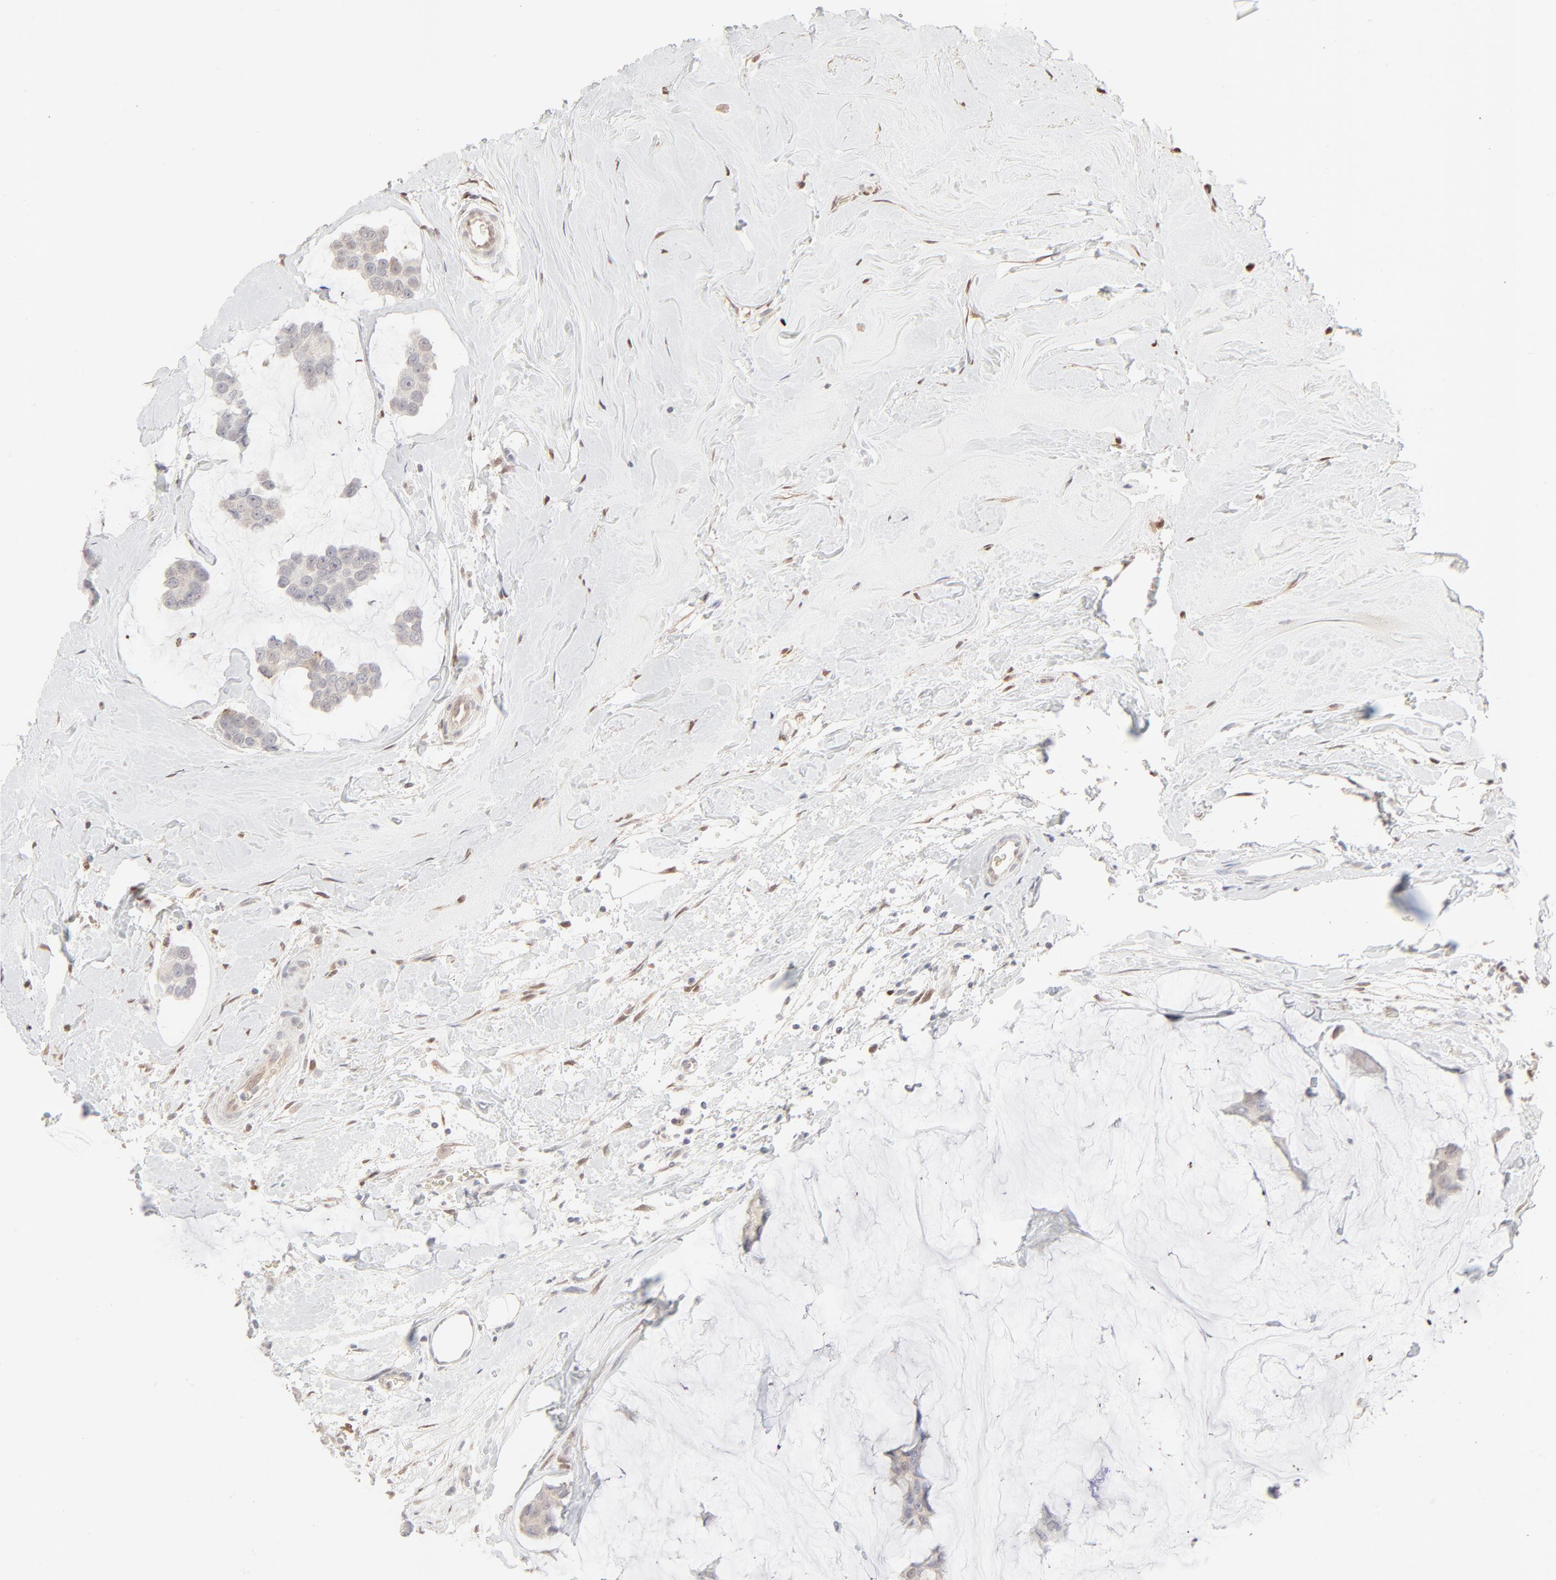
{"staining": {"intensity": "negative", "quantity": "none", "location": "none"}, "tissue": "breast cancer", "cell_type": "Tumor cells", "image_type": "cancer", "snomed": [{"axis": "morphology", "description": "Normal tissue, NOS"}, {"axis": "morphology", "description": "Duct carcinoma"}, {"axis": "topography", "description": "Breast"}], "caption": "IHC of human breast cancer (intraductal carcinoma) reveals no positivity in tumor cells.", "gene": "LGALS2", "patient": {"sex": "female", "age": 50}}